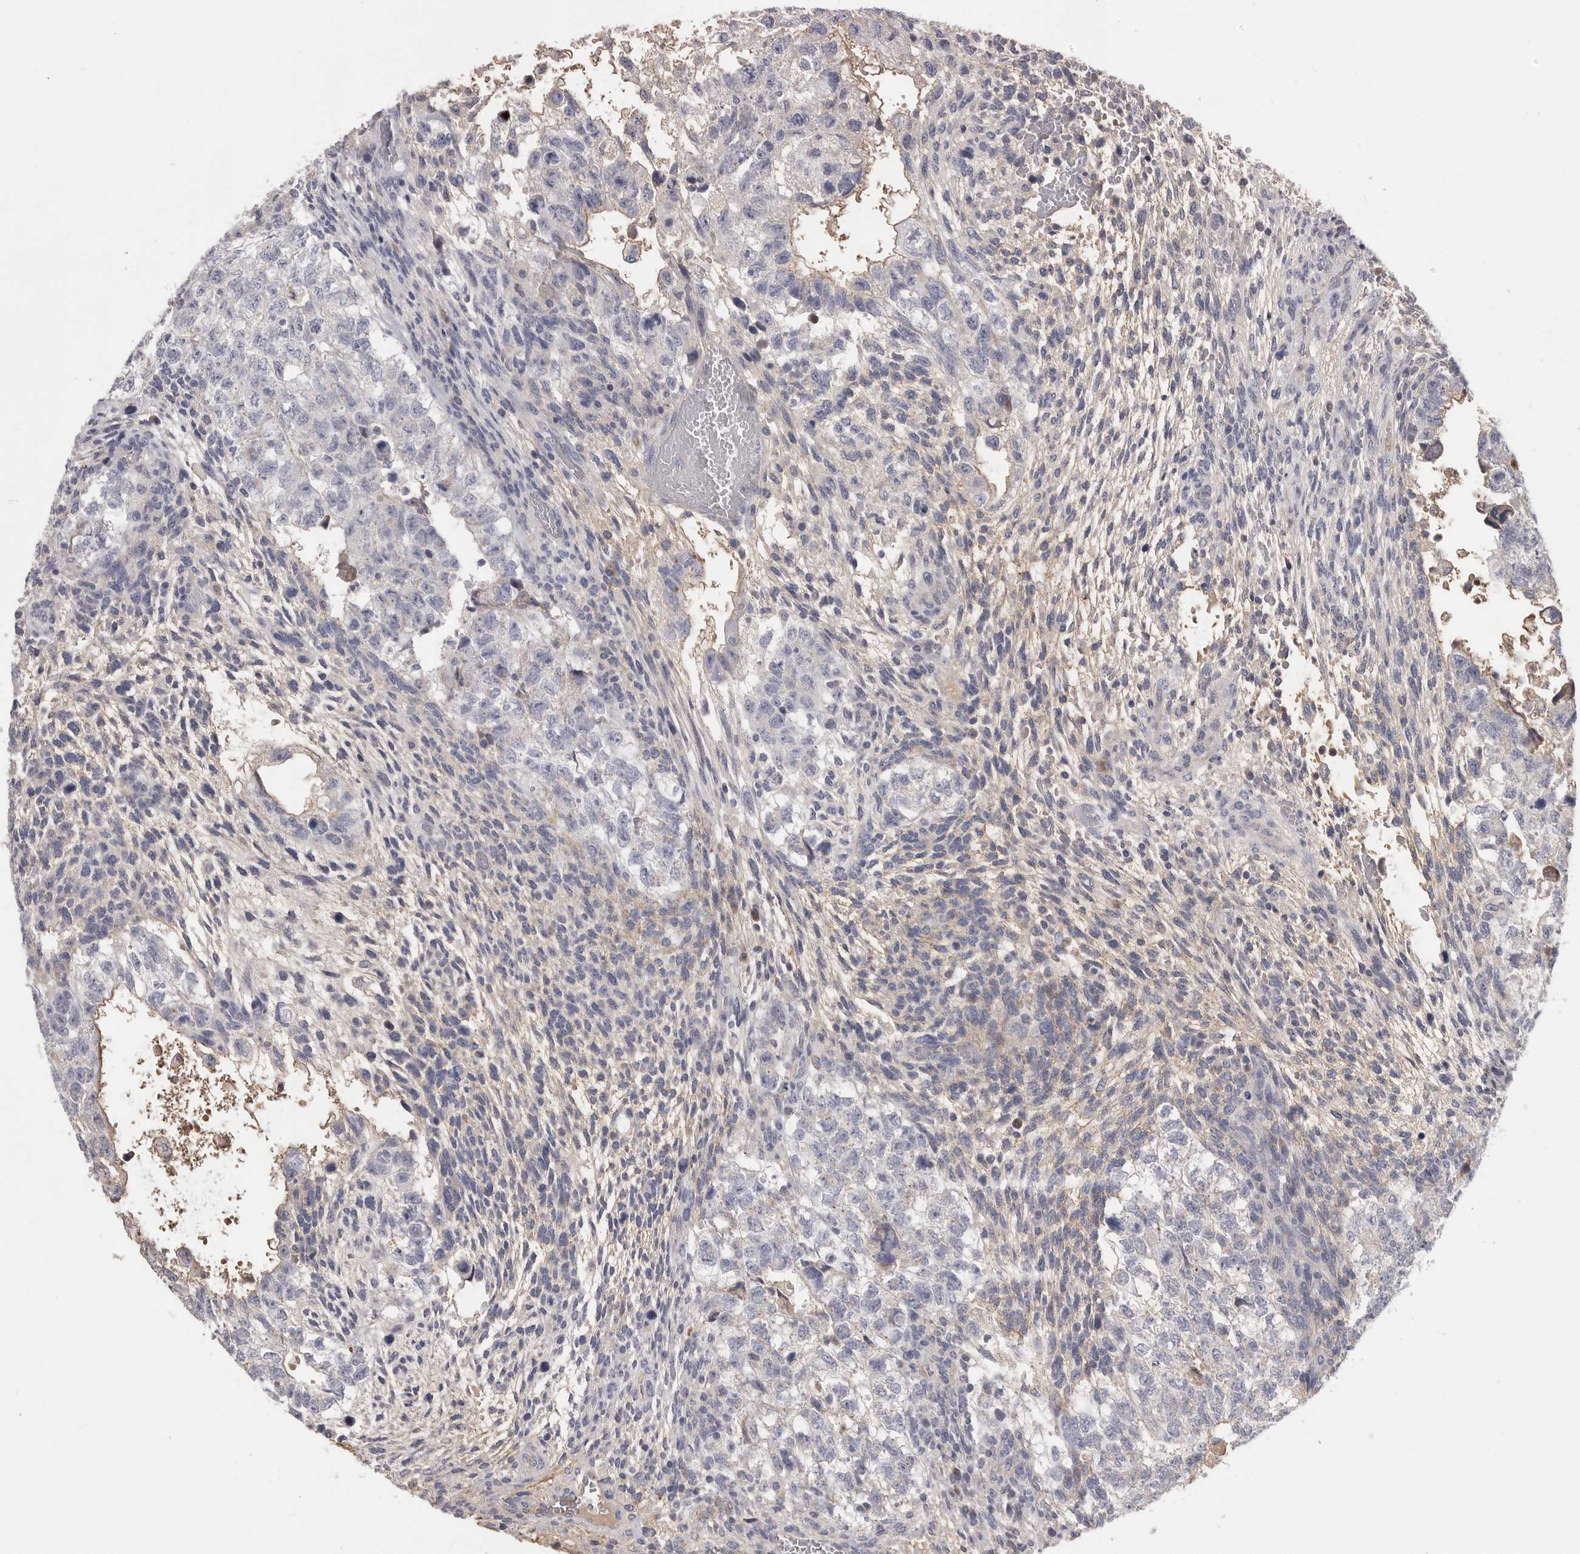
{"staining": {"intensity": "negative", "quantity": "none", "location": "none"}, "tissue": "testis cancer", "cell_type": "Tumor cells", "image_type": "cancer", "snomed": [{"axis": "morphology", "description": "Carcinoma, Embryonal, NOS"}, {"axis": "topography", "description": "Testis"}], "caption": "Immunohistochemical staining of testis cancer (embryonal carcinoma) reveals no significant expression in tumor cells. The staining was performed using DAB (3,3'-diaminobenzidine) to visualize the protein expression in brown, while the nuclei were stained in blue with hematoxylin (Magnification: 20x).", "gene": "SDC3", "patient": {"sex": "male", "age": 36}}